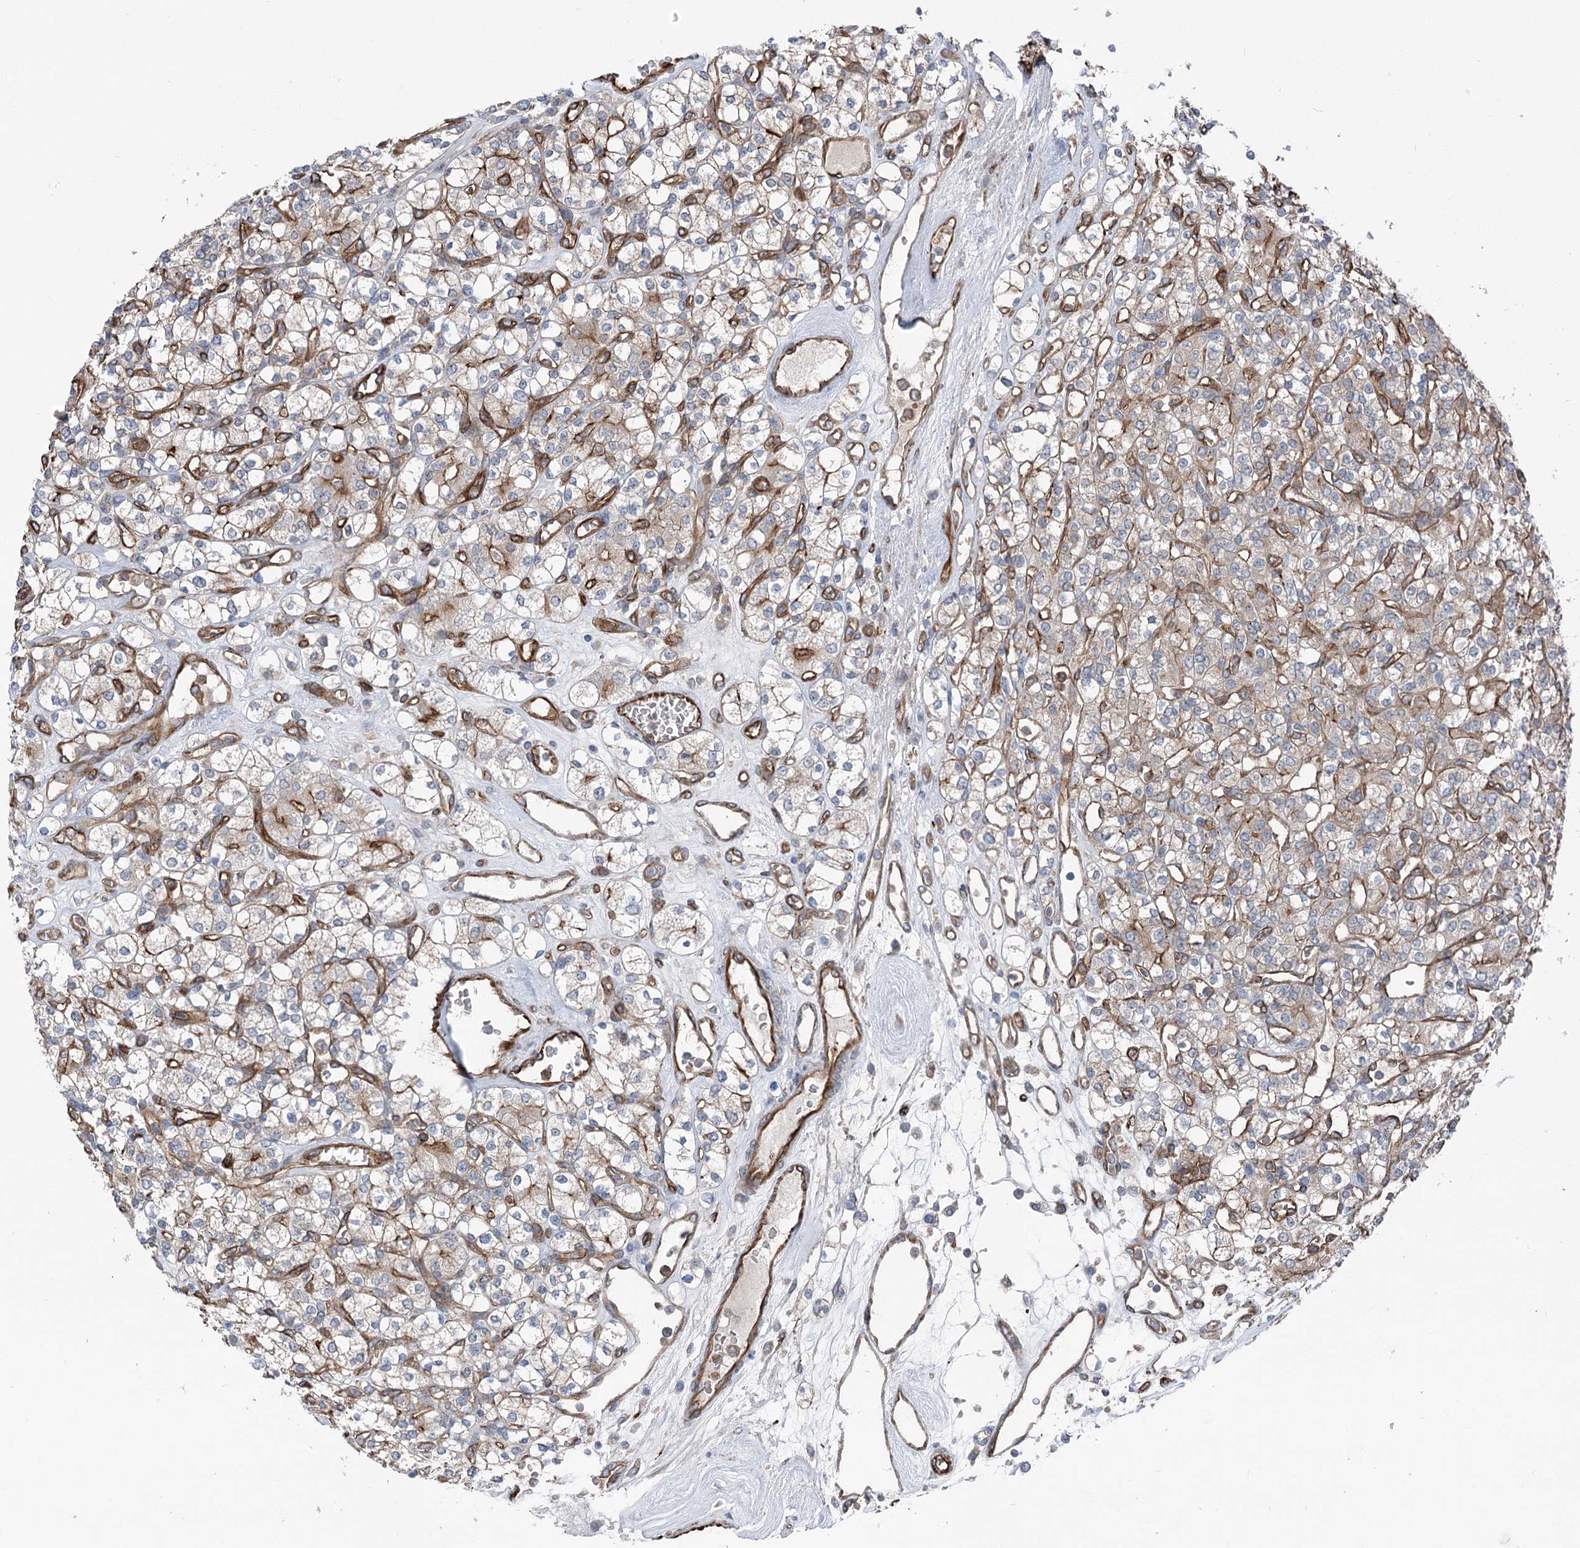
{"staining": {"intensity": "weak", "quantity": "25%-75%", "location": "cytoplasmic/membranous"}, "tissue": "renal cancer", "cell_type": "Tumor cells", "image_type": "cancer", "snomed": [{"axis": "morphology", "description": "Adenocarcinoma, NOS"}, {"axis": "topography", "description": "Kidney"}], "caption": "Tumor cells display weak cytoplasmic/membranous expression in about 25%-75% of cells in adenocarcinoma (renal).", "gene": "MTPAP", "patient": {"sex": "male", "age": 77}}